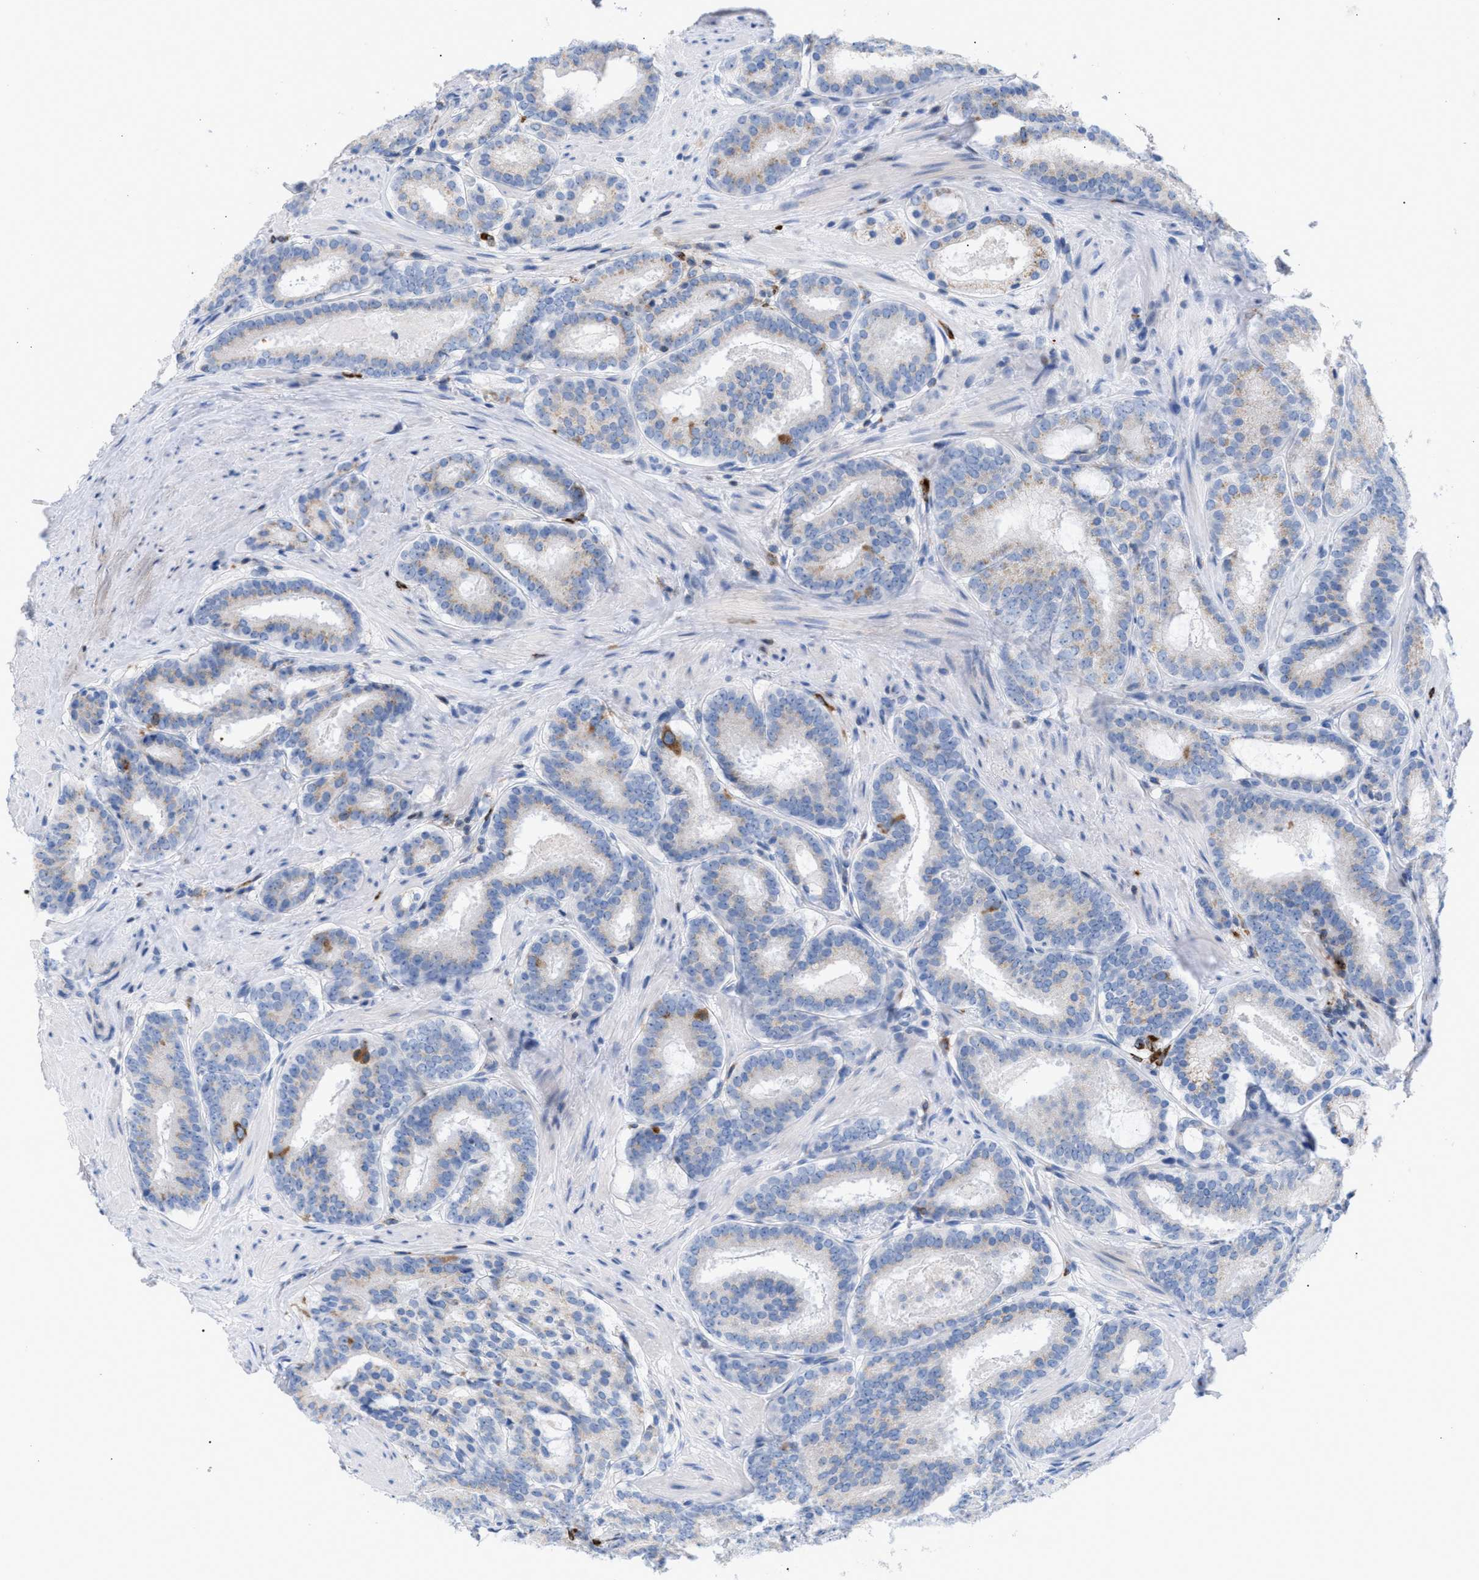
{"staining": {"intensity": "moderate", "quantity": "<25%", "location": "cytoplasmic/membranous"}, "tissue": "prostate cancer", "cell_type": "Tumor cells", "image_type": "cancer", "snomed": [{"axis": "morphology", "description": "Adenocarcinoma, Low grade"}, {"axis": "topography", "description": "Prostate"}], "caption": "Immunohistochemical staining of prostate cancer displays moderate cytoplasmic/membranous protein expression in about <25% of tumor cells. The protein is shown in brown color, while the nuclei are stained blue.", "gene": "TACC3", "patient": {"sex": "male", "age": 69}}